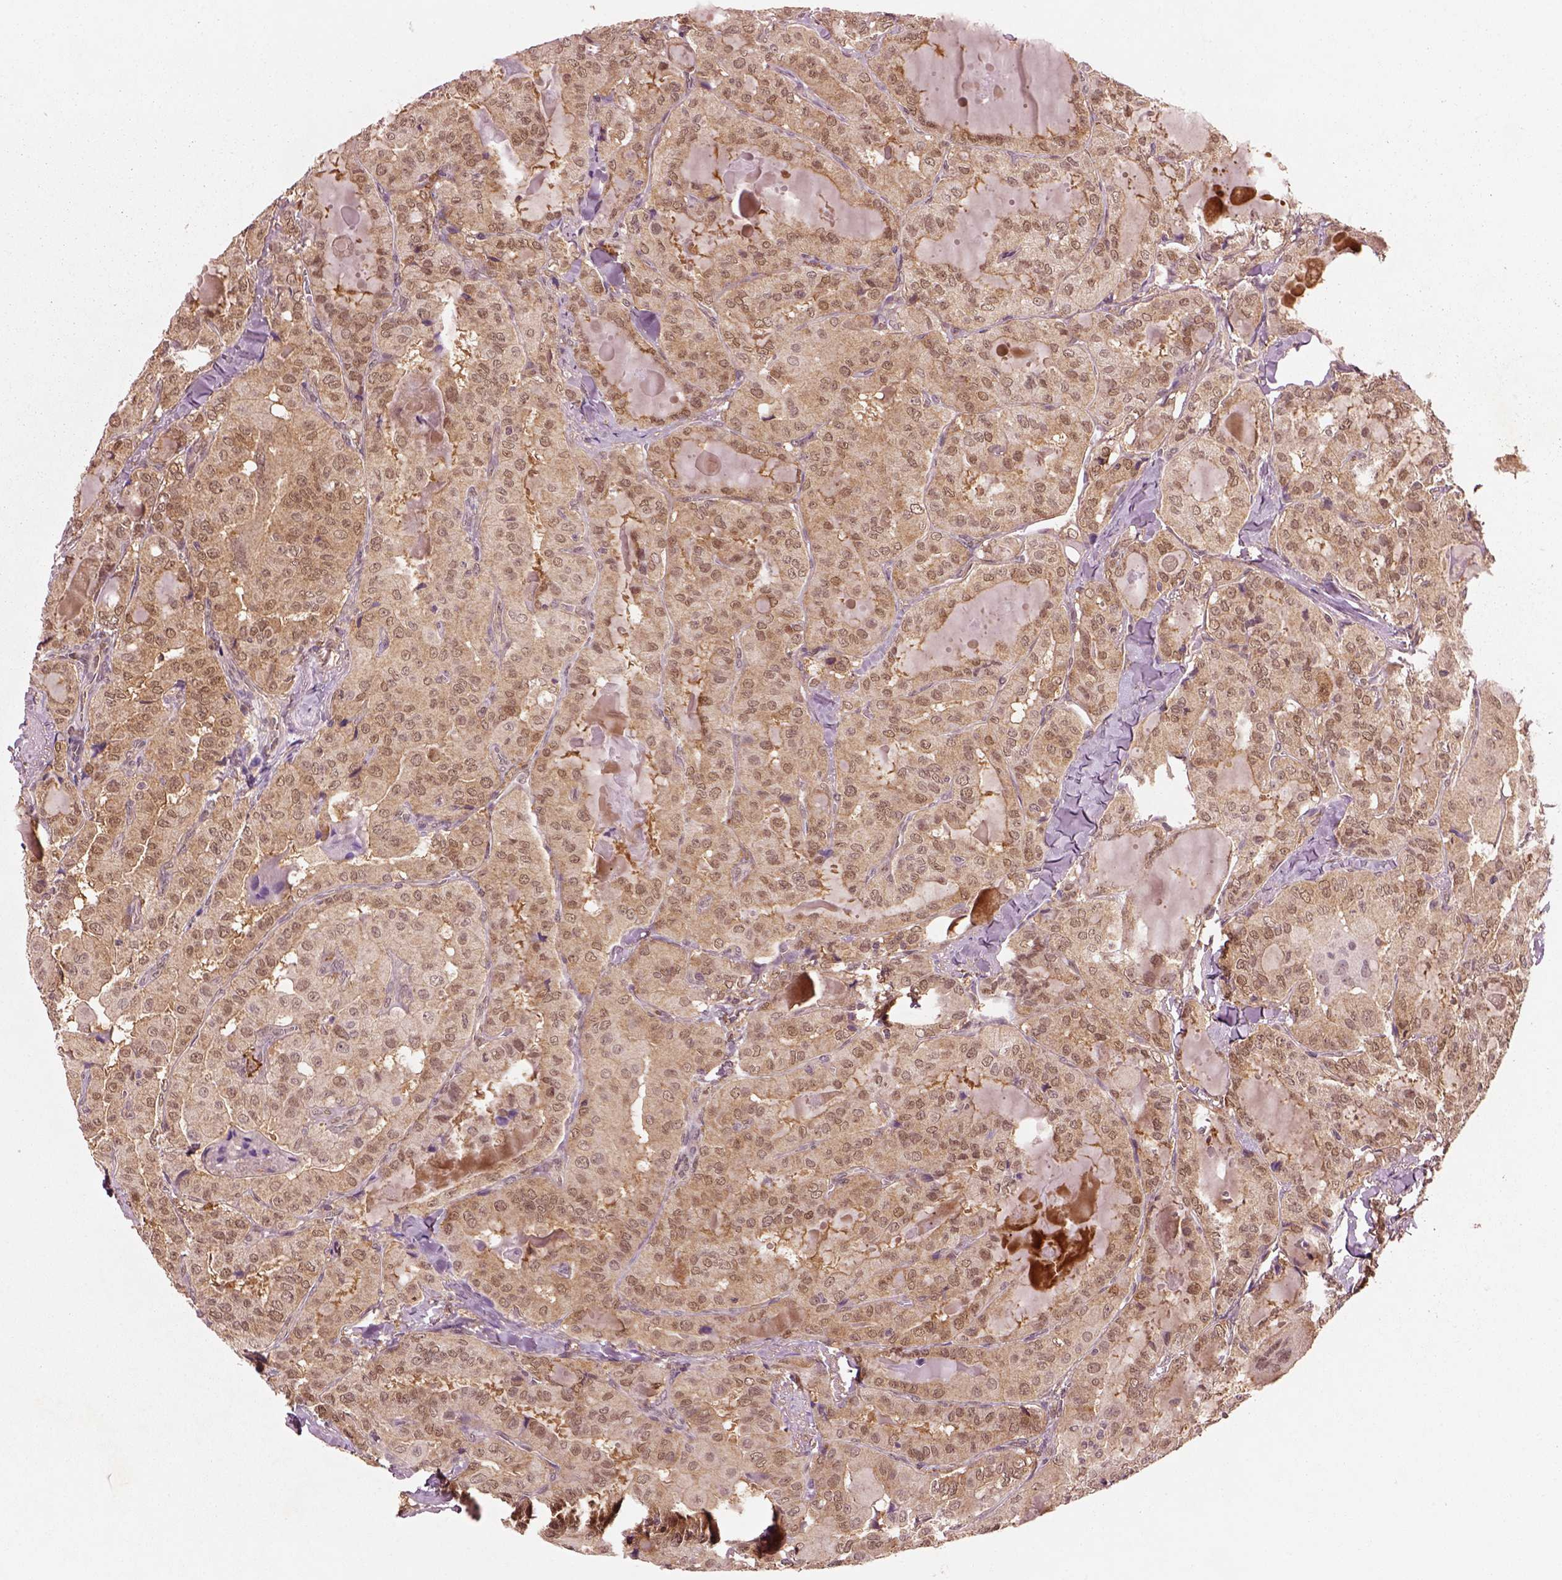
{"staining": {"intensity": "weak", "quantity": ">75%", "location": "cytoplasmic/membranous,nuclear"}, "tissue": "thyroid cancer", "cell_type": "Tumor cells", "image_type": "cancer", "snomed": [{"axis": "morphology", "description": "Papillary adenocarcinoma, NOS"}, {"axis": "topography", "description": "Thyroid gland"}], "caption": "This photomicrograph reveals thyroid papillary adenocarcinoma stained with IHC to label a protein in brown. The cytoplasmic/membranous and nuclear of tumor cells show weak positivity for the protein. Nuclei are counter-stained blue.", "gene": "MDP1", "patient": {"sex": "female", "age": 41}}